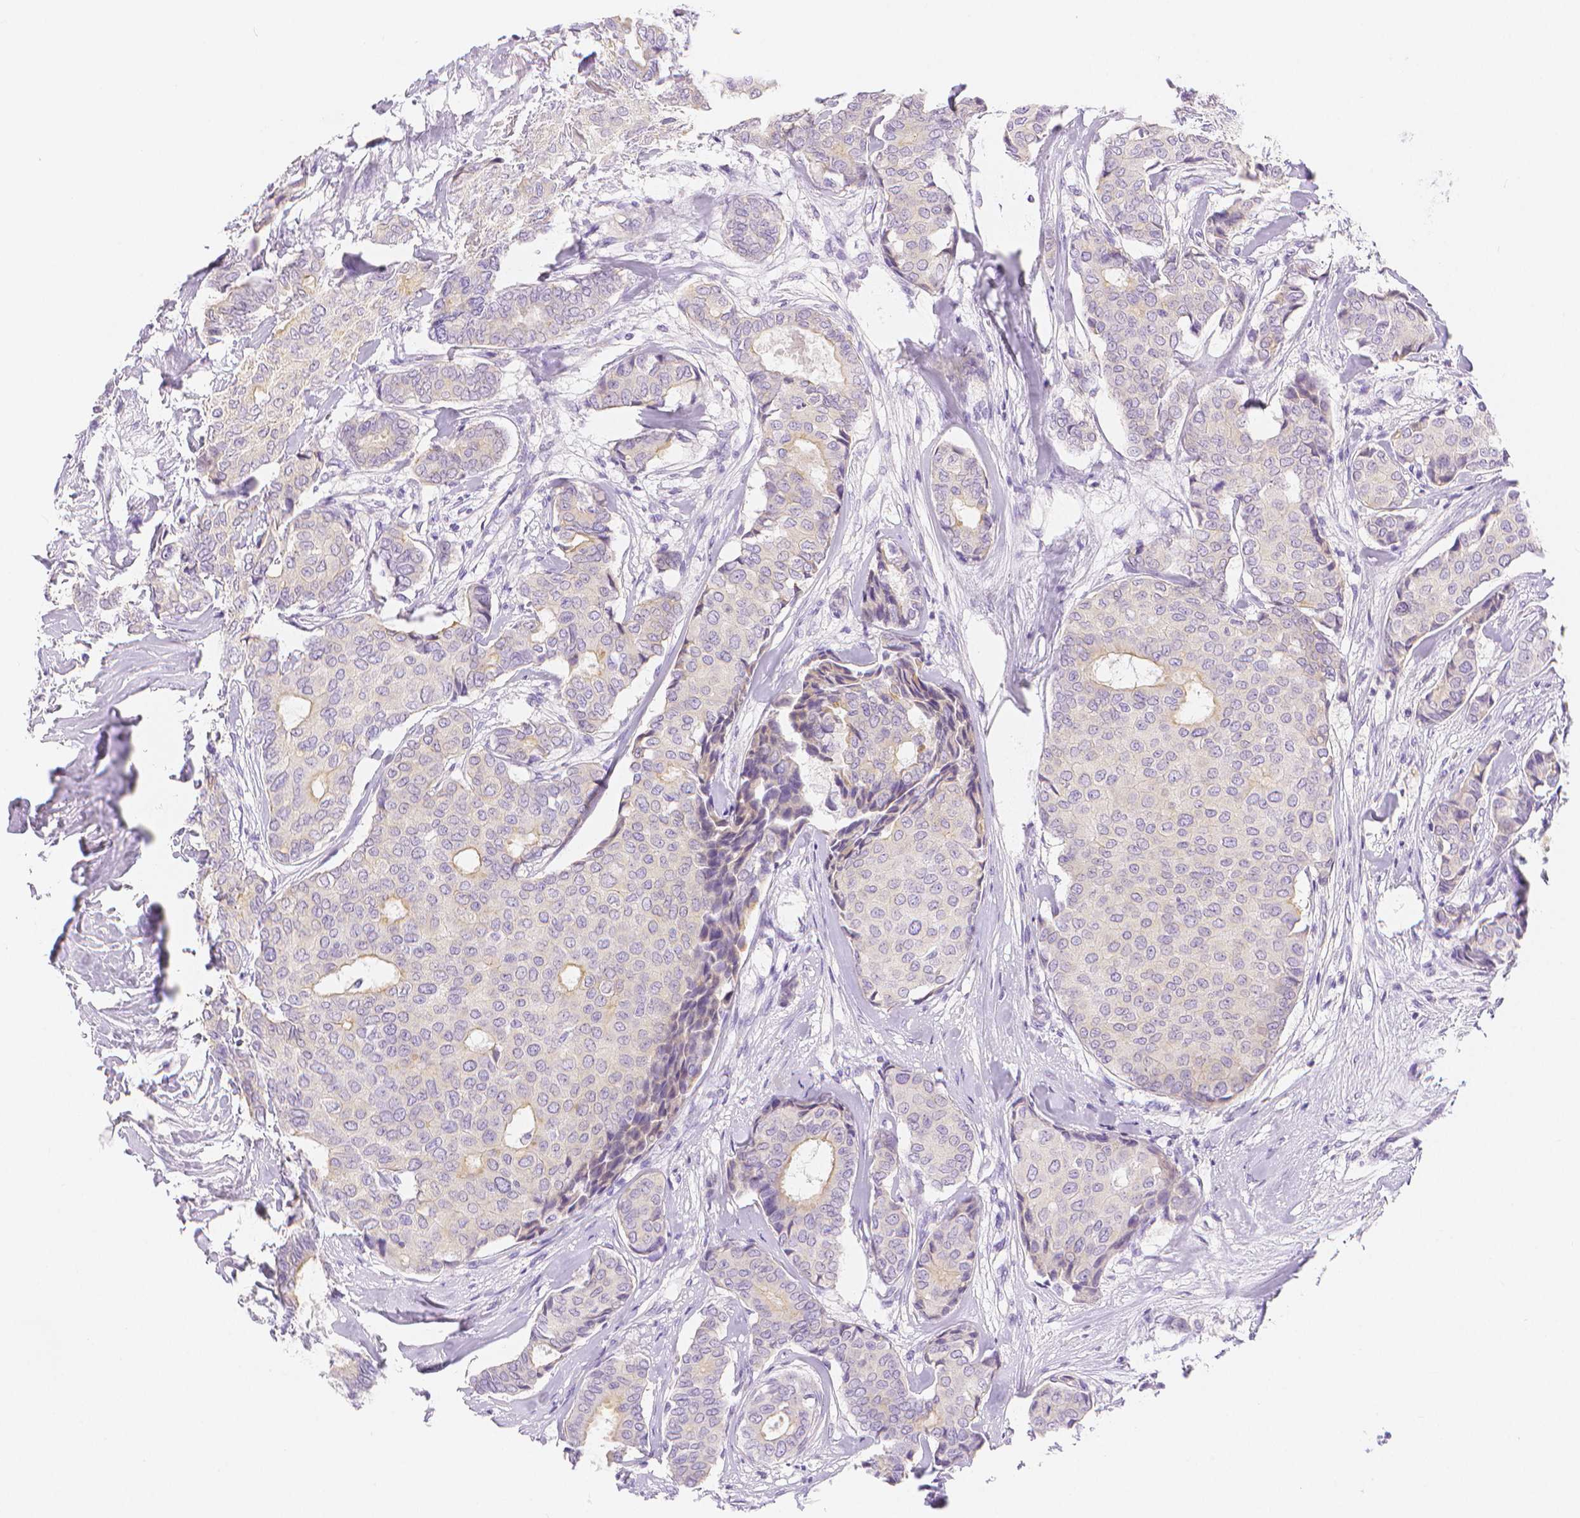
{"staining": {"intensity": "weak", "quantity": "<25%", "location": "cytoplasmic/membranous"}, "tissue": "breast cancer", "cell_type": "Tumor cells", "image_type": "cancer", "snomed": [{"axis": "morphology", "description": "Duct carcinoma"}, {"axis": "topography", "description": "Breast"}], "caption": "Immunohistochemistry of breast intraductal carcinoma displays no expression in tumor cells. (DAB immunohistochemistry (IHC) visualized using brightfield microscopy, high magnification).", "gene": "SLC27A5", "patient": {"sex": "female", "age": 75}}